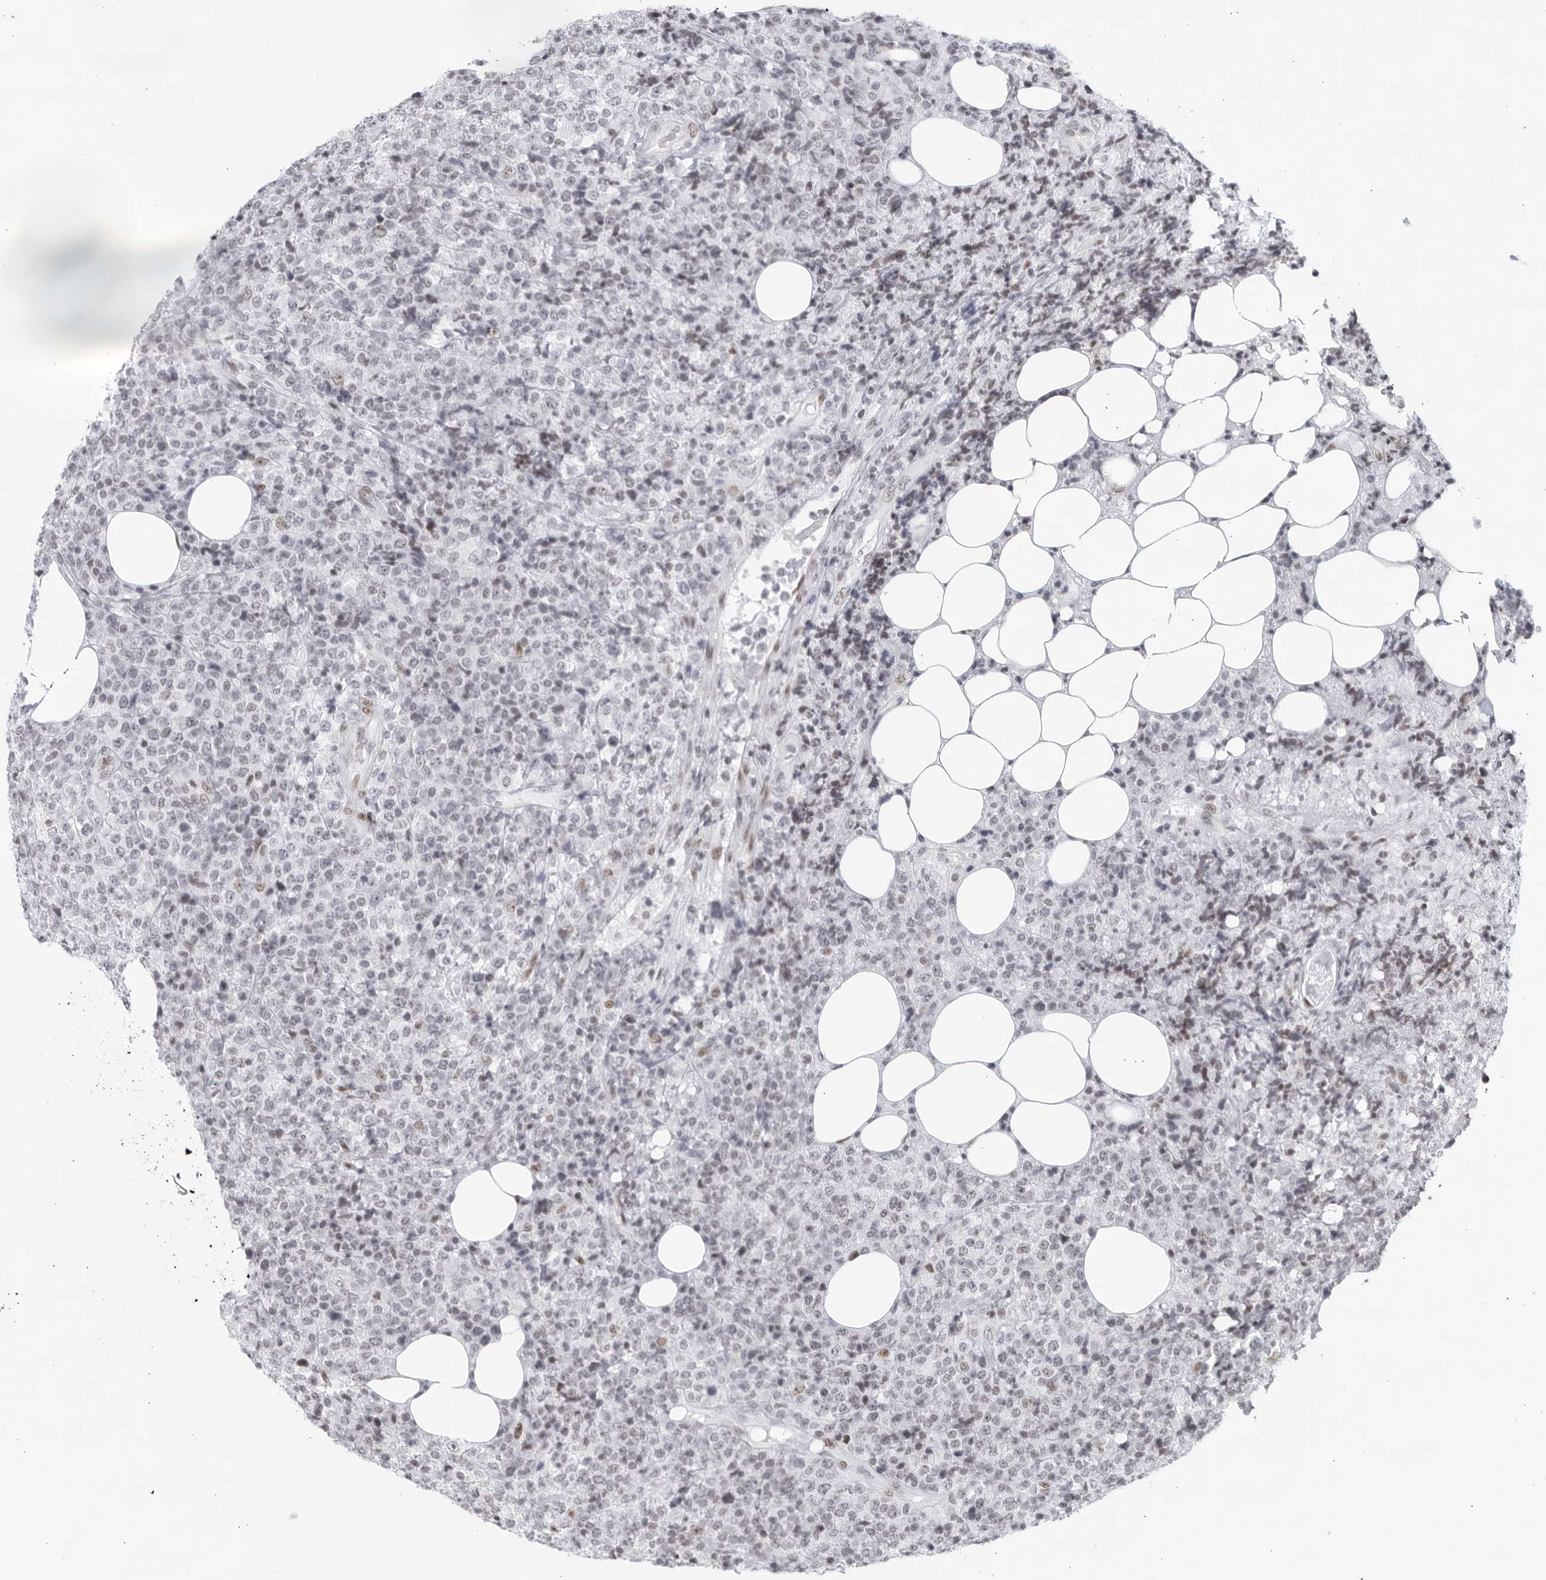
{"staining": {"intensity": "weak", "quantity": "<25%", "location": "nuclear"}, "tissue": "lymphoma", "cell_type": "Tumor cells", "image_type": "cancer", "snomed": [{"axis": "morphology", "description": "Malignant lymphoma, non-Hodgkin's type, High grade"}, {"axis": "topography", "description": "Lymph node"}], "caption": "High power microscopy micrograph of an immunohistochemistry (IHC) micrograph of high-grade malignant lymphoma, non-Hodgkin's type, revealing no significant positivity in tumor cells.", "gene": "HP1BP3", "patient": {"sex": "male", "age": 13}}